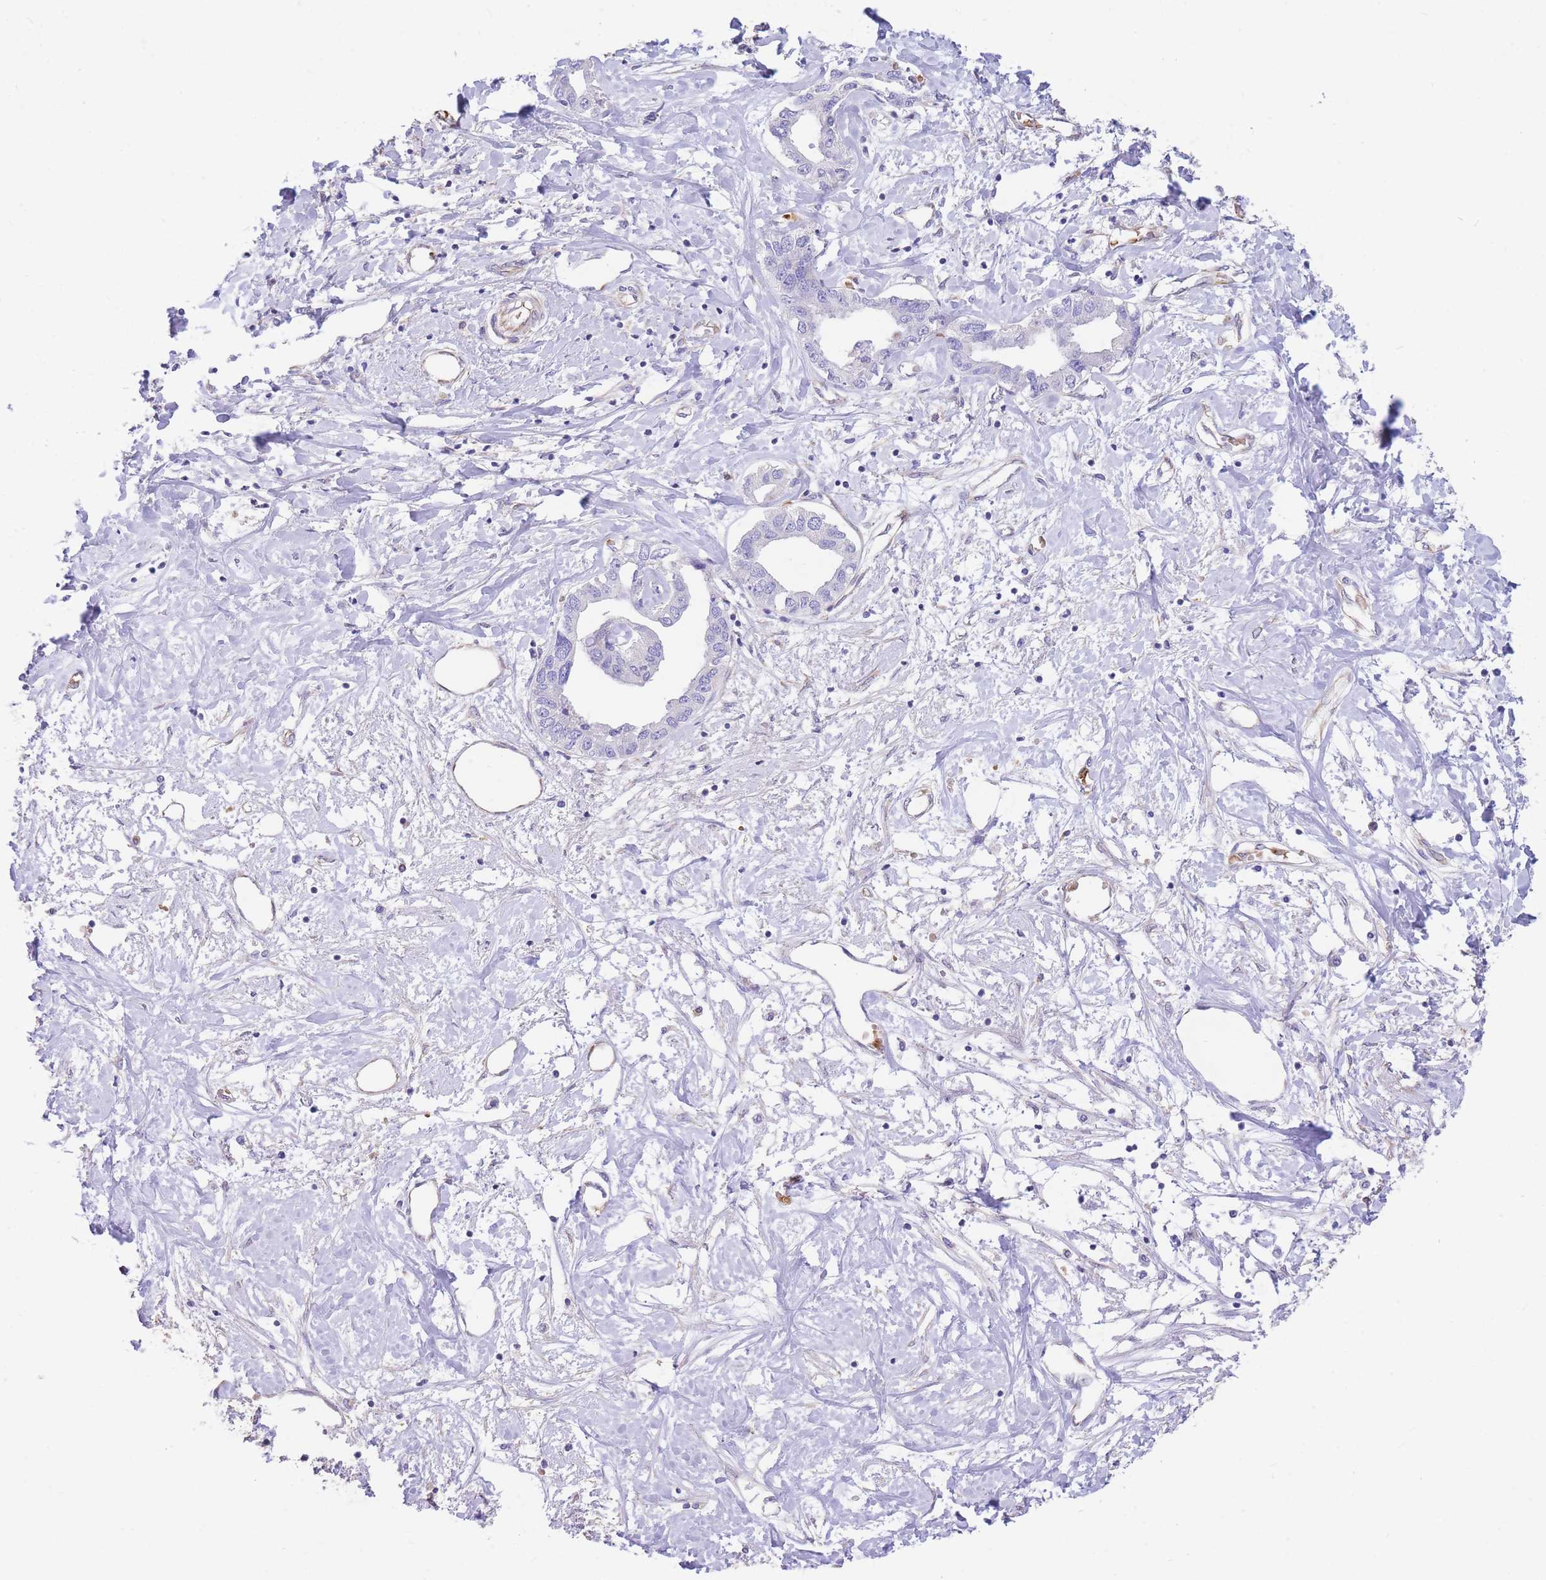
{"staining": {"intensity": "negative", "quantity": "none", "location": "none"}, "tissue": "liver cancer", "cell_type": "Tumor cells", "image_type": "cancer", "snomed": [{"axis": "morphology", "description": "Cholangiocarcinoma"}, {"axis": "topography", "description": "Liver"}], "caption": "Immunohistochemistry of liver cancer reveals no positivity in tumor cells.", "gene": "ANKRD53", "patient": {"sex": "male", "age": 59}}